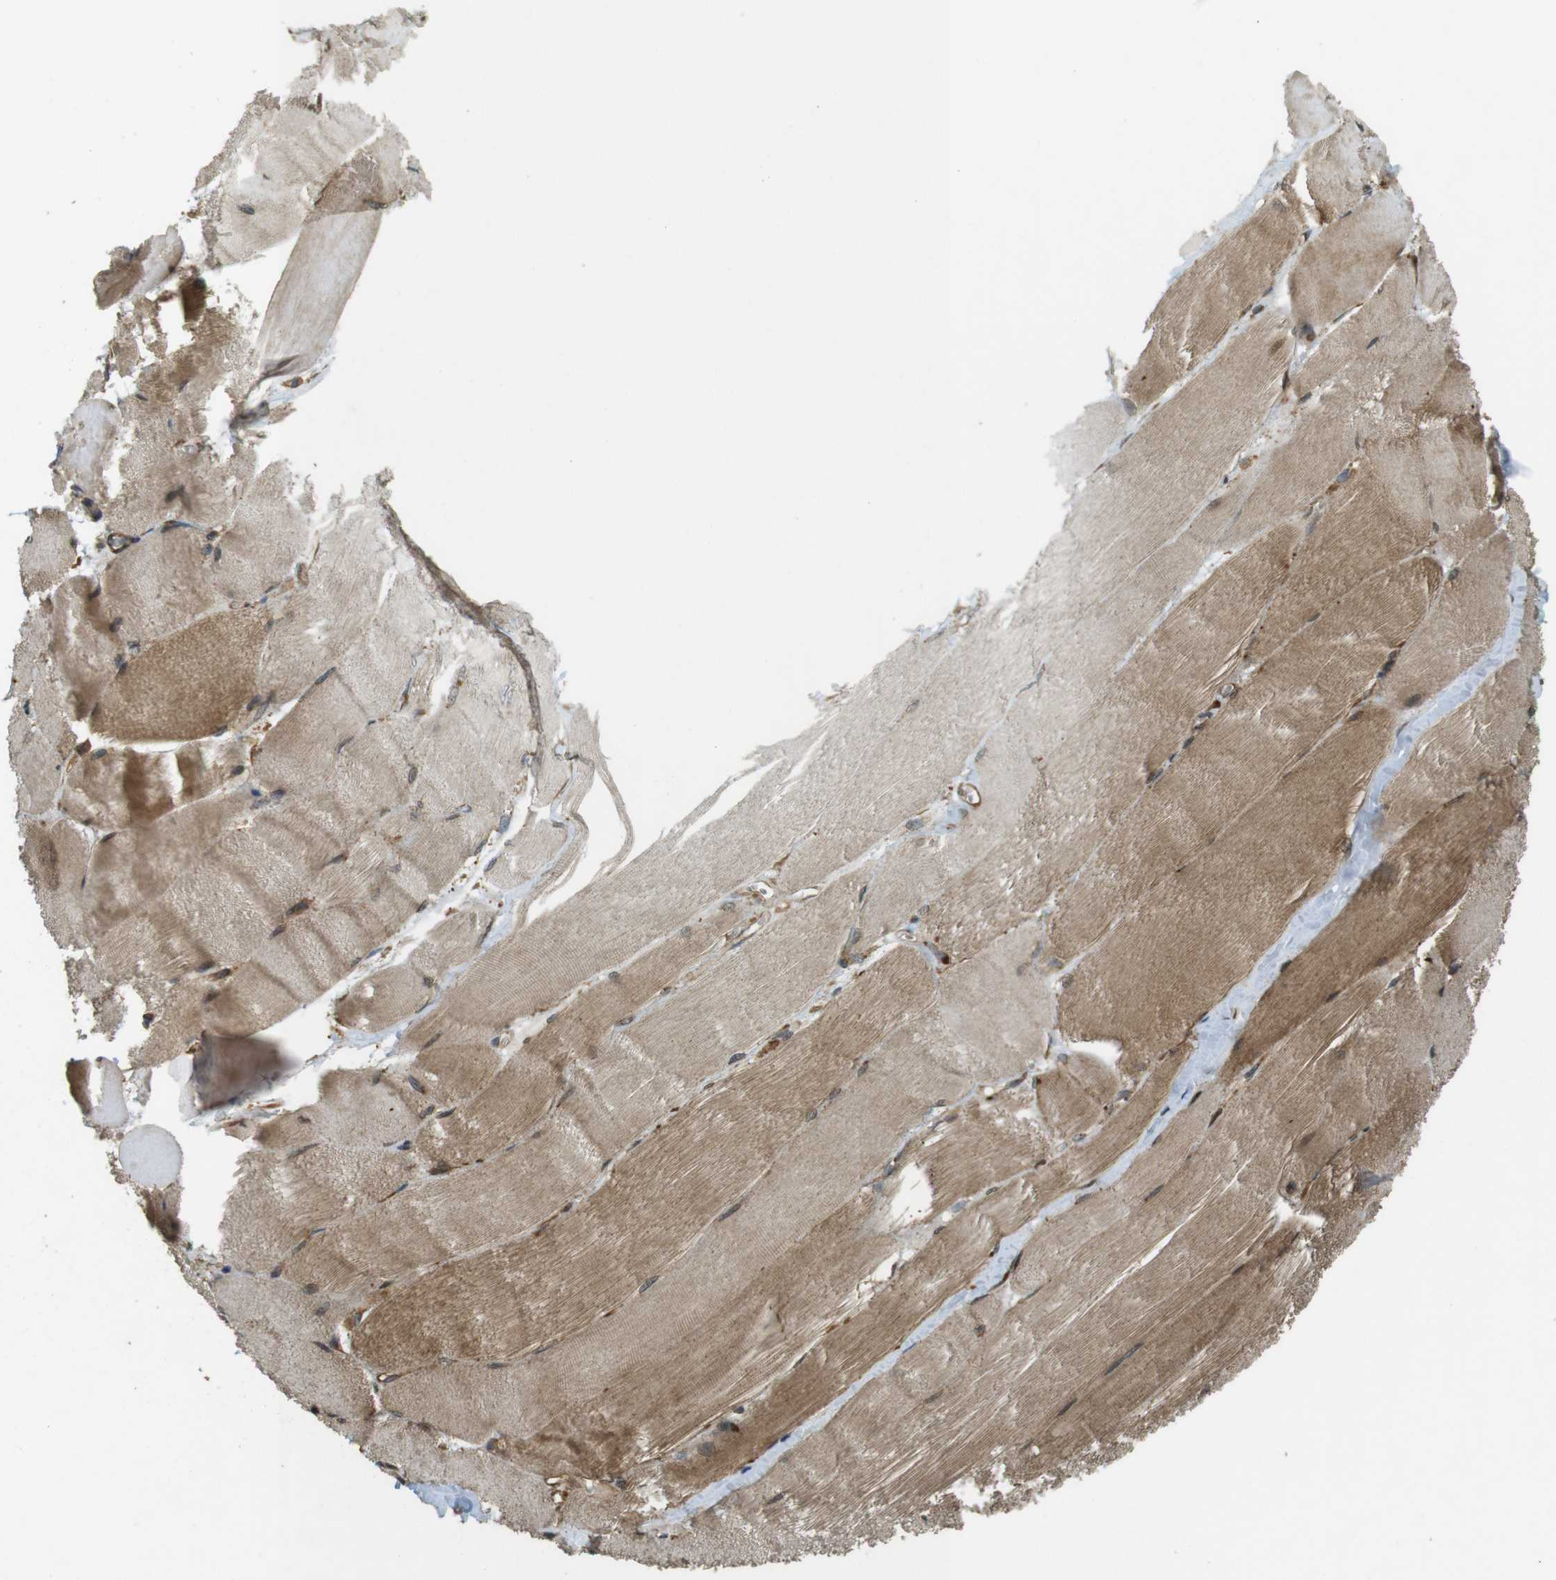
{"staining": {"intensity": "moderate", "quantity": ">75%", "location": "cytoplasmic/membranous"}, "tissue": "skeletal muscle", "cell_type": "Myocytes", "image_type": "normal", "snomed": [{"axis": "morphology", "description": "Normal tissue, NOS"}, {"axis": "morphology", "description": "Squamous cell carcinoma, NOS"}, {"axis": "topography", "description": "Skeletal muscle"}], "caption": "This micrograph reveals unremarkable skeletal muscle stained with immunohistochemistry (IHC) to label a protein in brown. The cytoplasmic/membranous of myocytes show moderate positivity for the protein. Nuclei are counter-stained blue.", "gene": "BNIP3", "patient": {"sex": "male", "age": 51}}